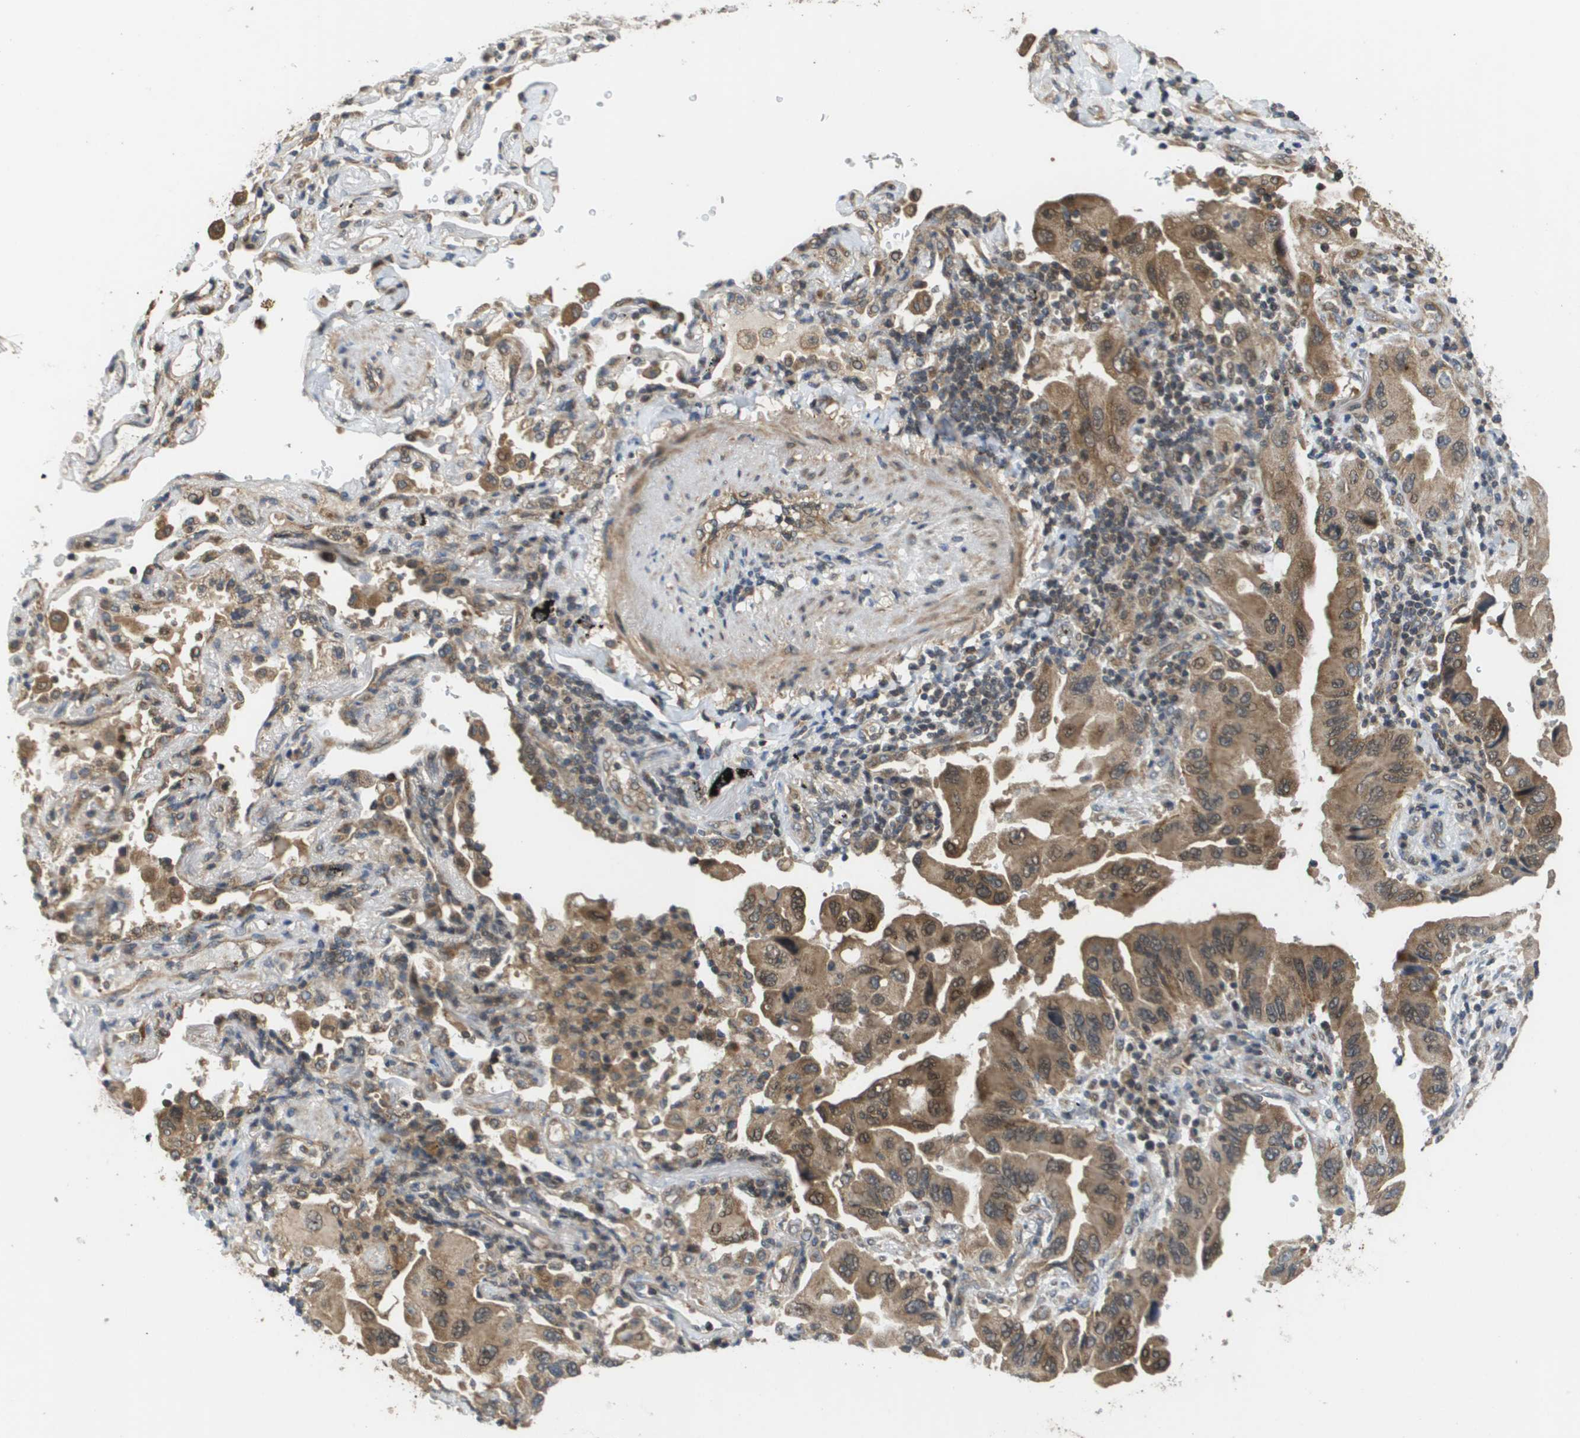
{"staining": {"intensity": "moderate", "quantity": ">75%", "location": "cytoplasmic/membranous"}, "tissue": "lung cancer", "cell_type": "Tumor cells", "image_type": "cancer", "snomed": [{"axis": "morphology", "description": "Adenocarcinoma, NOS"}, {"axis": "topography", "description": "Lung"}], "caption": "Moderate cytoplasmic/membranous protein staining is appreciated in approximately >75% of tumor cells in adenocarcinoma (lung).", "gene": "RBM38", "patient": {"sex": "female", "age": 65}}